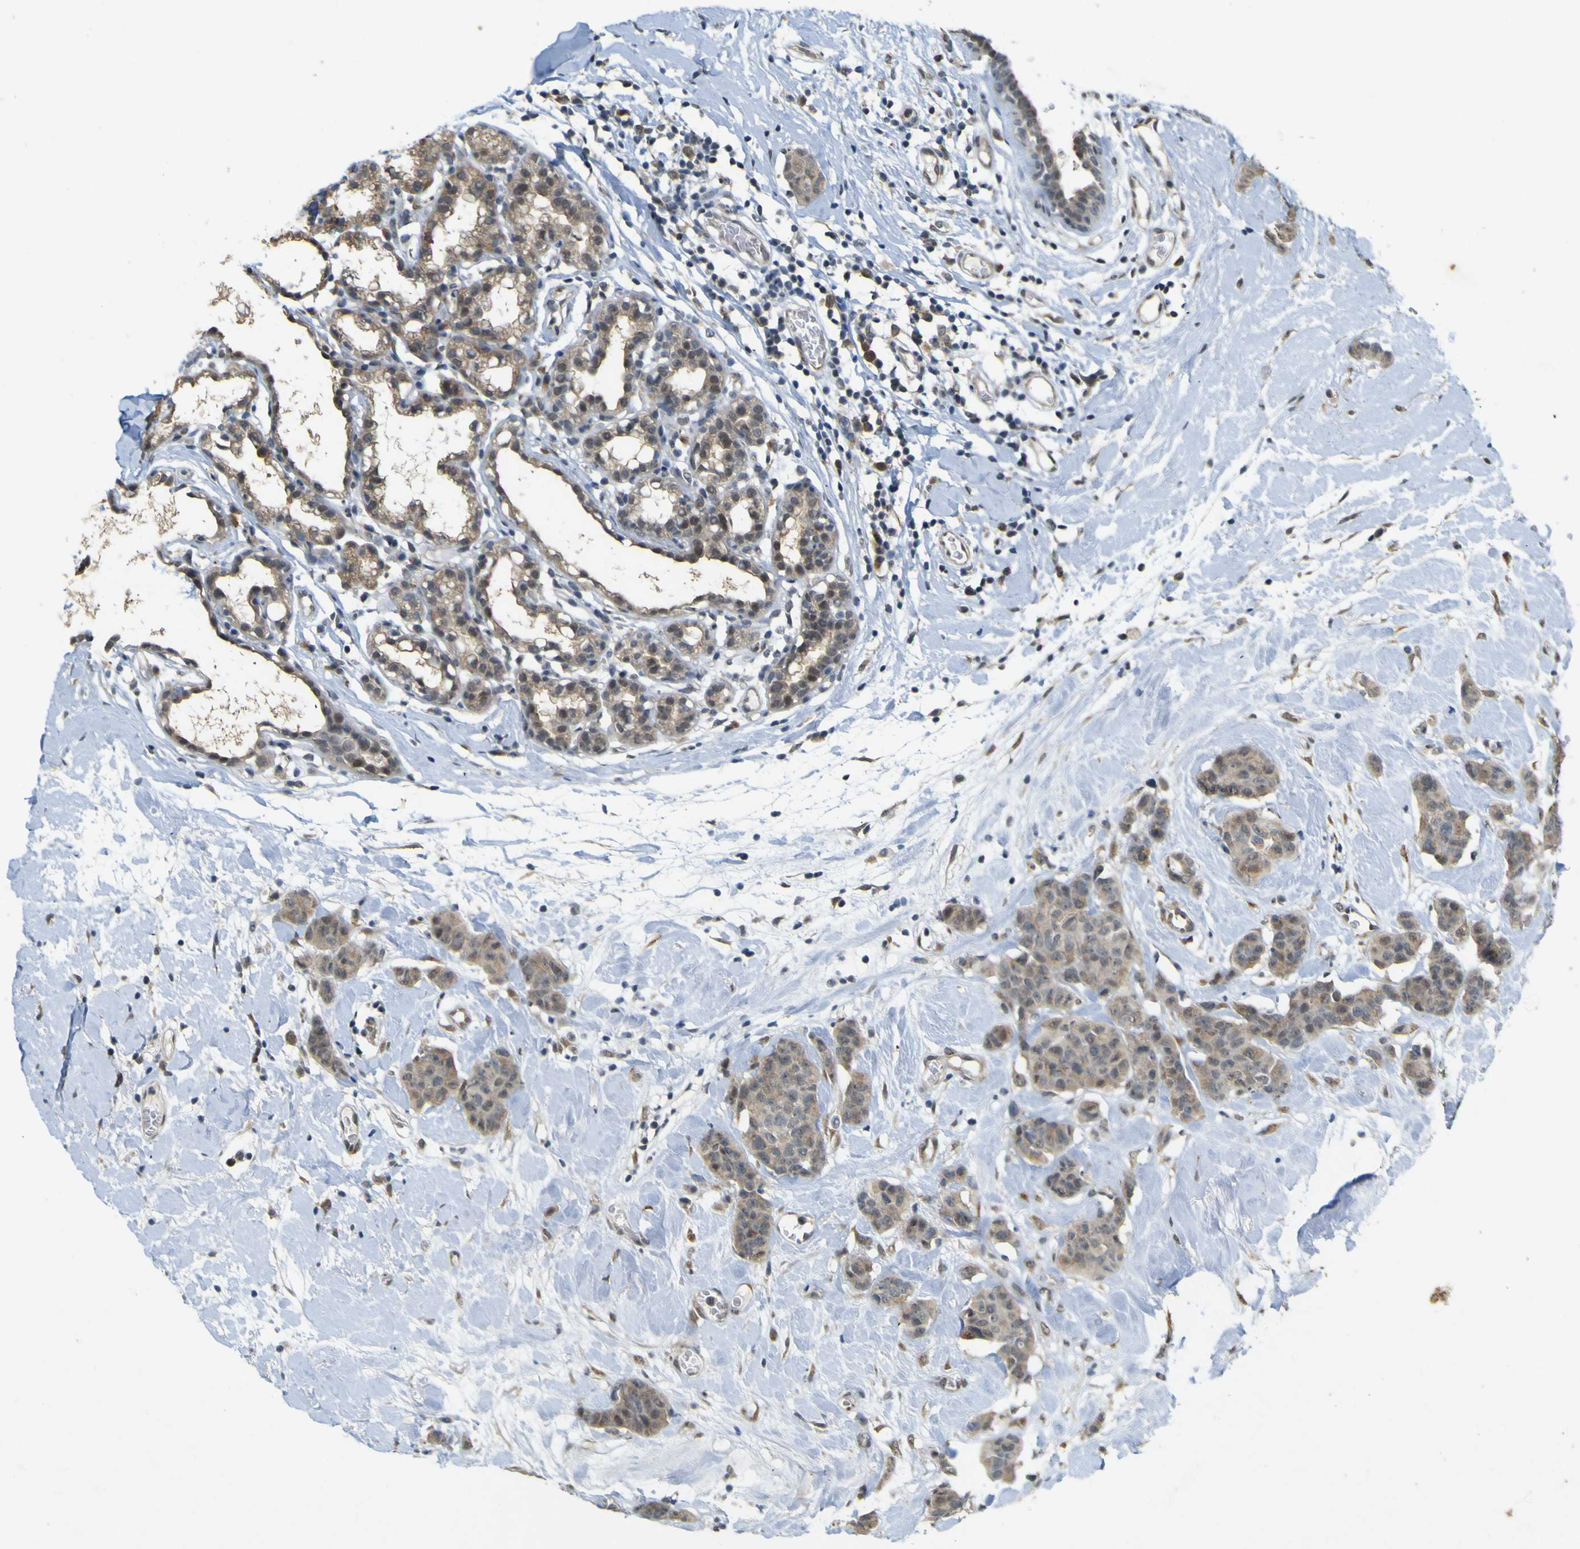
{"staining": {"intensity": "weak", "quantity": ">75%", "location": "cytoplasmic/membranous"}, "tissue": "breast cancer", "cell_type": "Tumor cells", "image_type": "cancer", "snomed": [{"axis": "morphology", "description": "Normal tissue, NOS"}, {"axis": "morphology", "description": "Duct carcinoma"}, {"axis": "topography", "description": "Breast"}], "caption": "Immunohistochemistry (DAB) staining of breast cancer (invasive ductal carcinoma) displays weak cytoplasmic/membranous protein staining in about >75% of tumor cells.", "gene": "IGF2R", "patient": {"sex": "female", "age": 40}}